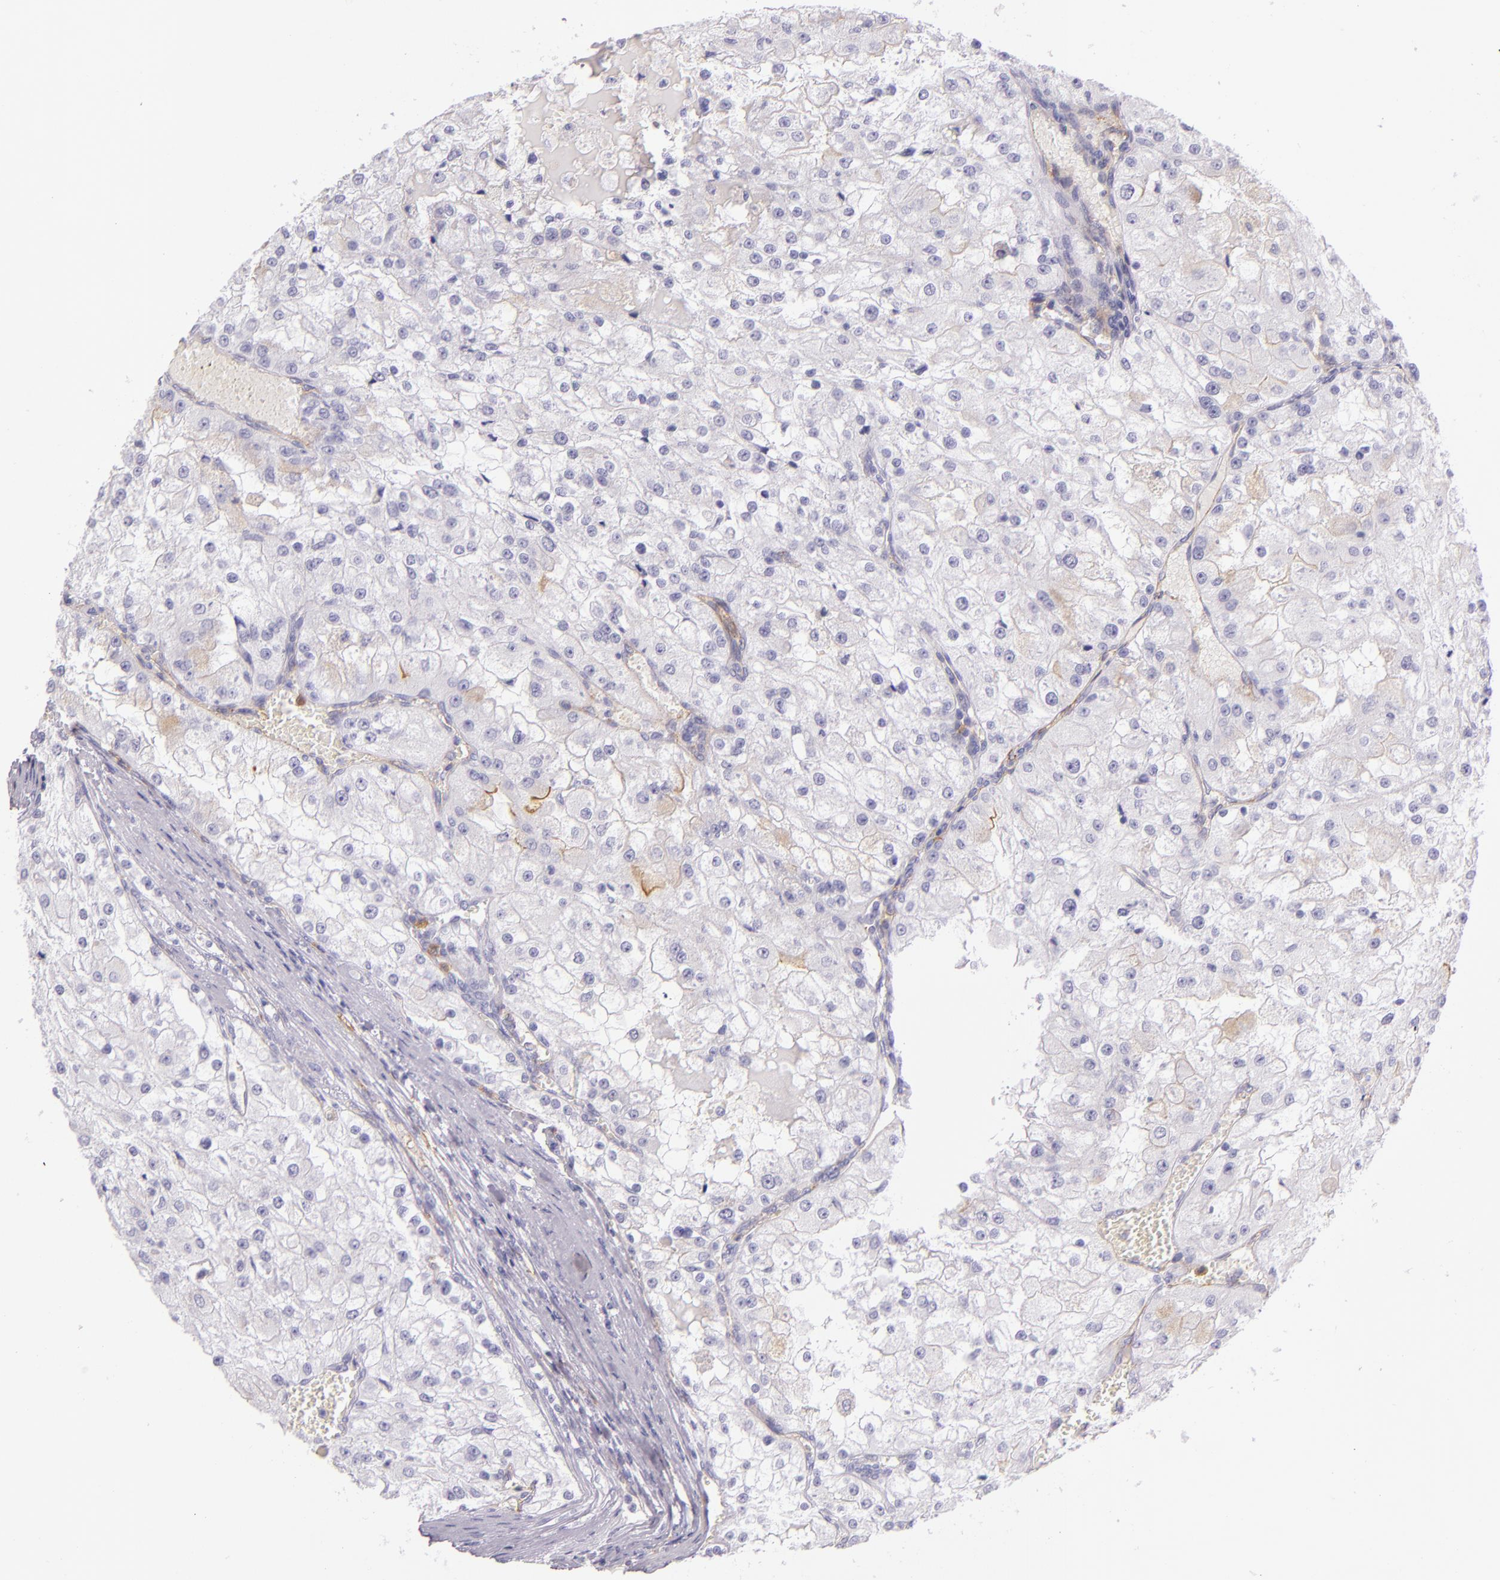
{"staining": {"intensity": "negative", "quantity": "none", "location": "none"}, "tissue": "renal cancer", "cell_type": "Tumor cells", "image_type": "cancer", "snomed": [{"axis": "morphology", "description": "Adenocarcinoma, NOS"}, {"axis": "topography", "description": "Kidney"}], "caption": "Adenocarcinoma (renal) was stained to show a protein in brown. There is no significant staining in tumor cells.", "gene": "CEACAM1", "patient": {"sex": "female", "age": 74}}